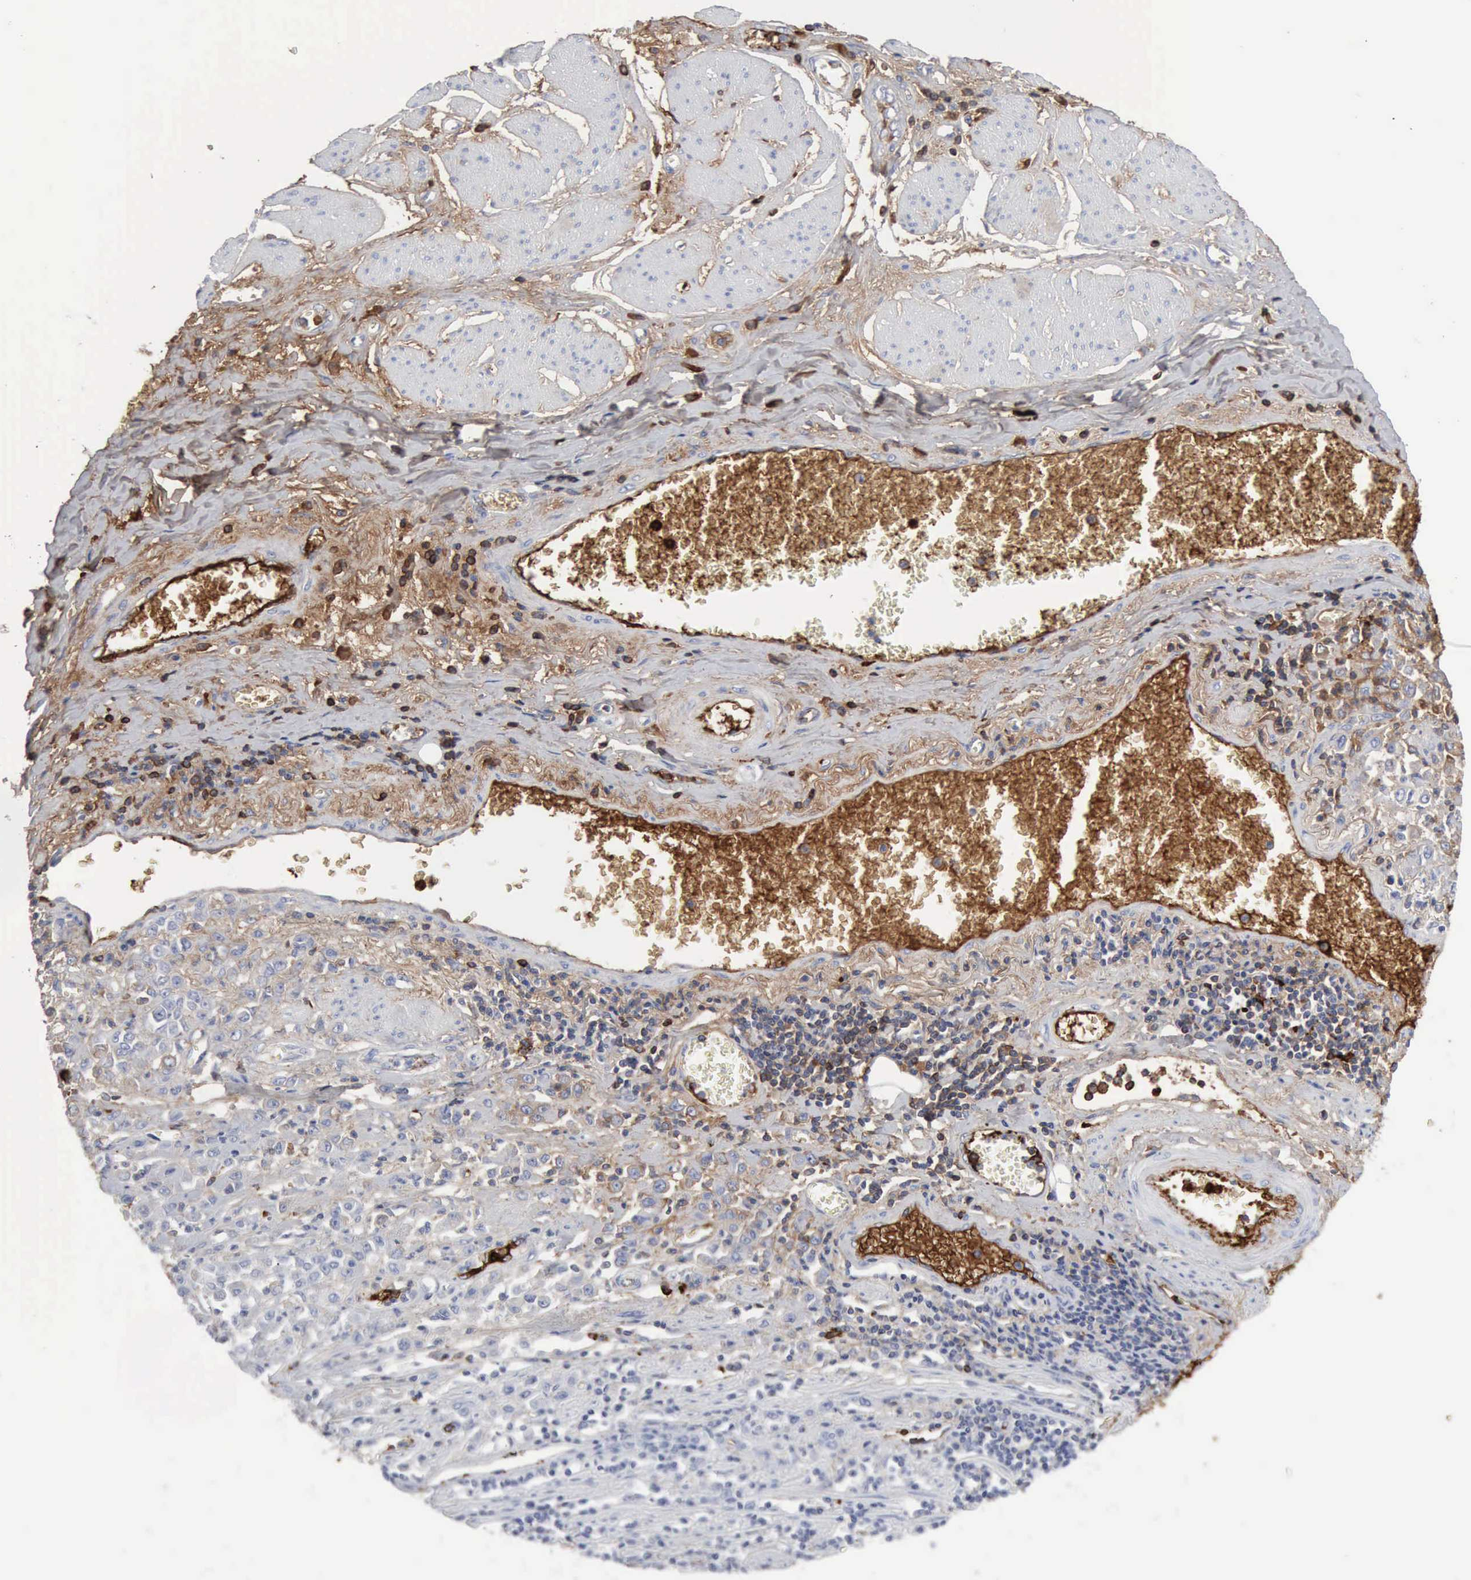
{"staining": {"intensity": "negative", "quantity": "none", "location": "none"}, "tissue": "stomach cancer", "cell_type": "Tumor cells", "image_type": "cancer", "snomed": [{"axis": "morphology", "description": "Adenocarcinoma, NOS"}, {"axis": "topography", "description": "Stomach"}], "caption": "Human stomach cancer (adenocarcinoma) stained for a protein using immunohistochemistry (IHC) displays no staining in tumor cells.", "gene": "C4BPA", "patient": {"sex": "male", "age": 72}}